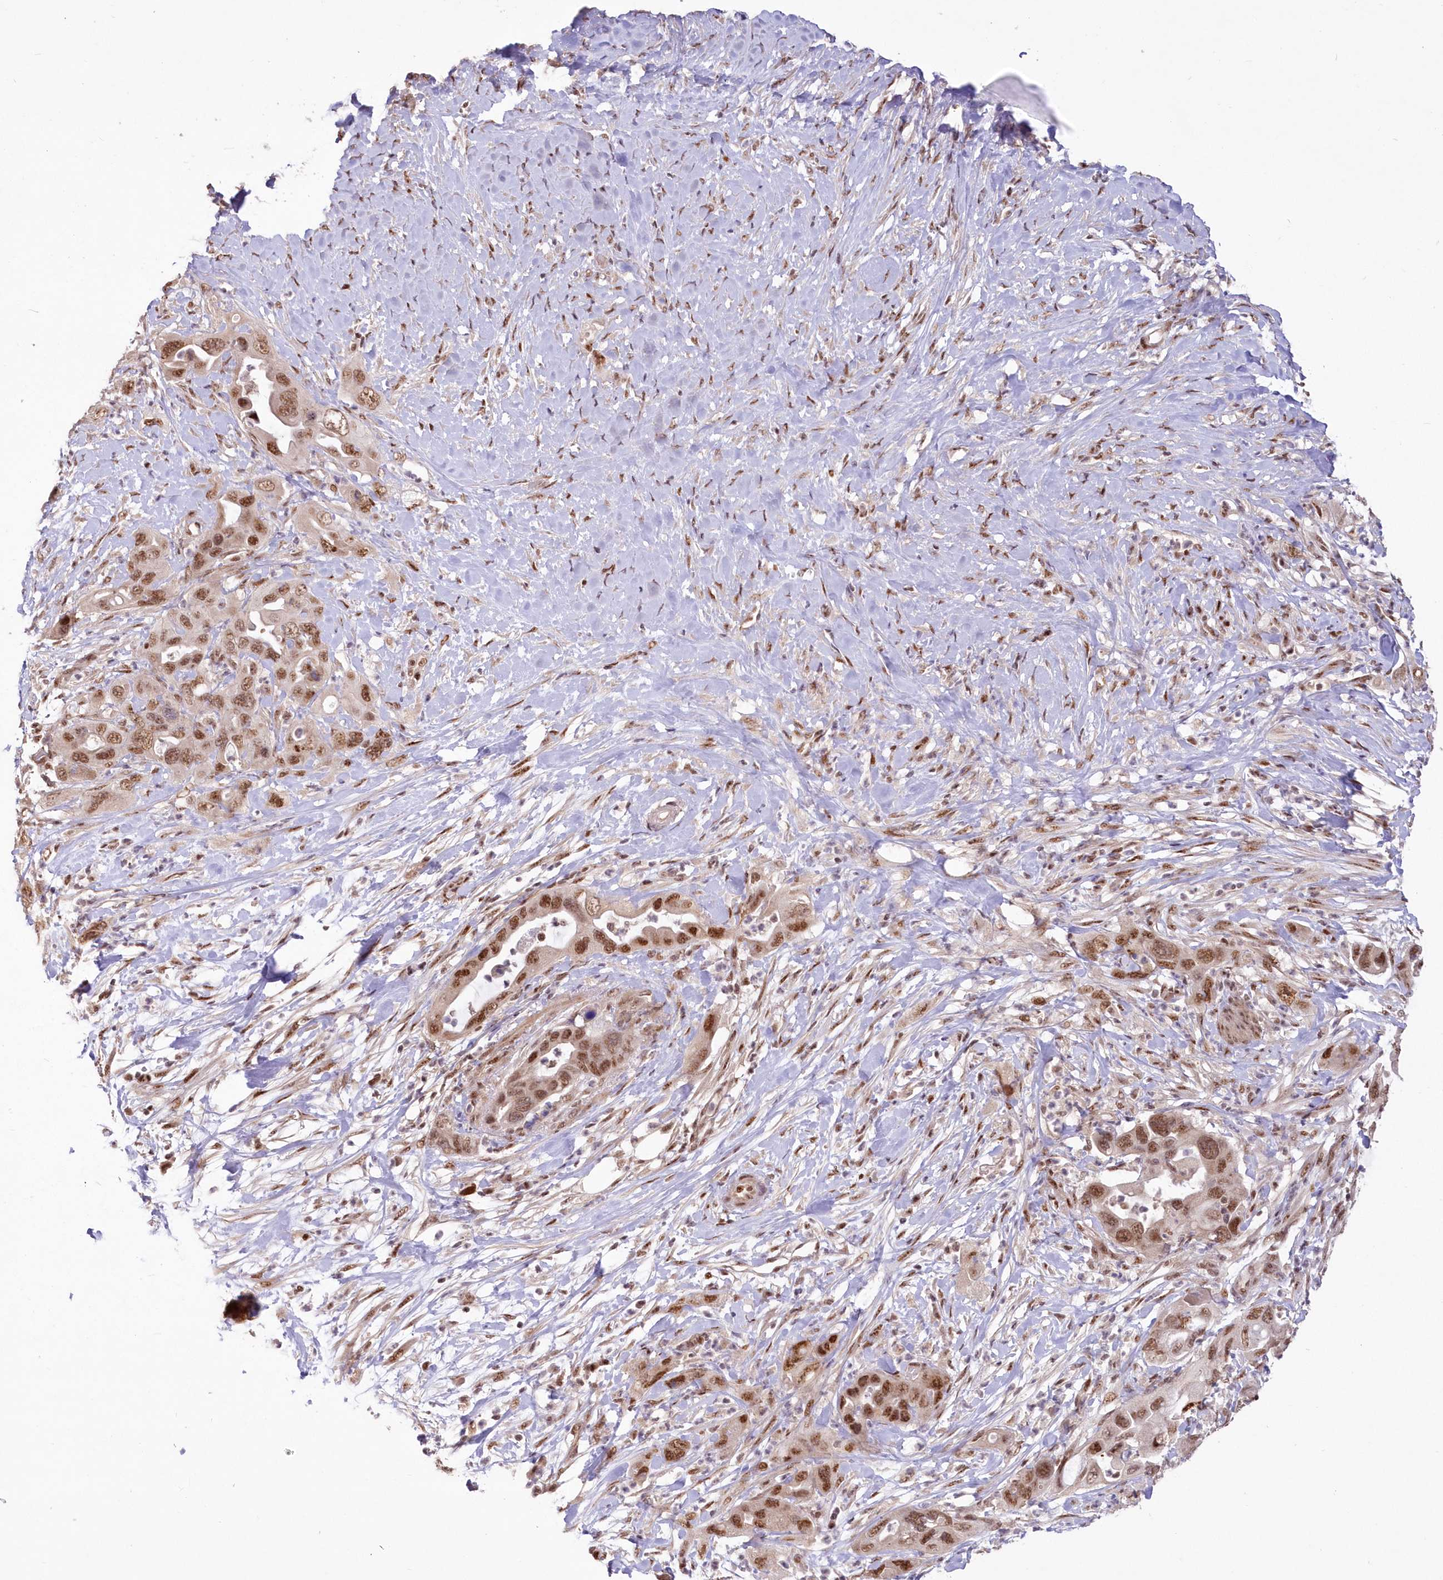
{"staining": {"intensity": "moderate", "quantity": ">75%", "location": "nuclear"}, "tissue": "pancreatic cancer", "cell_type": "Tumor cells", "image_type": "cancer", "snomed": [{"axis": "morphology", "description": "Adenocarcinoma, NOS"}, {"axis": "topography", "description": "Pancreas"}], "caption": "Pancreatic adenocarcinoma stained with DAB IHC reveals medium levels of moderate nuclear staining in about >75% of tumor cells.", "gene": "WBP1L", "patient": {"sex": "female", "age": 71}}